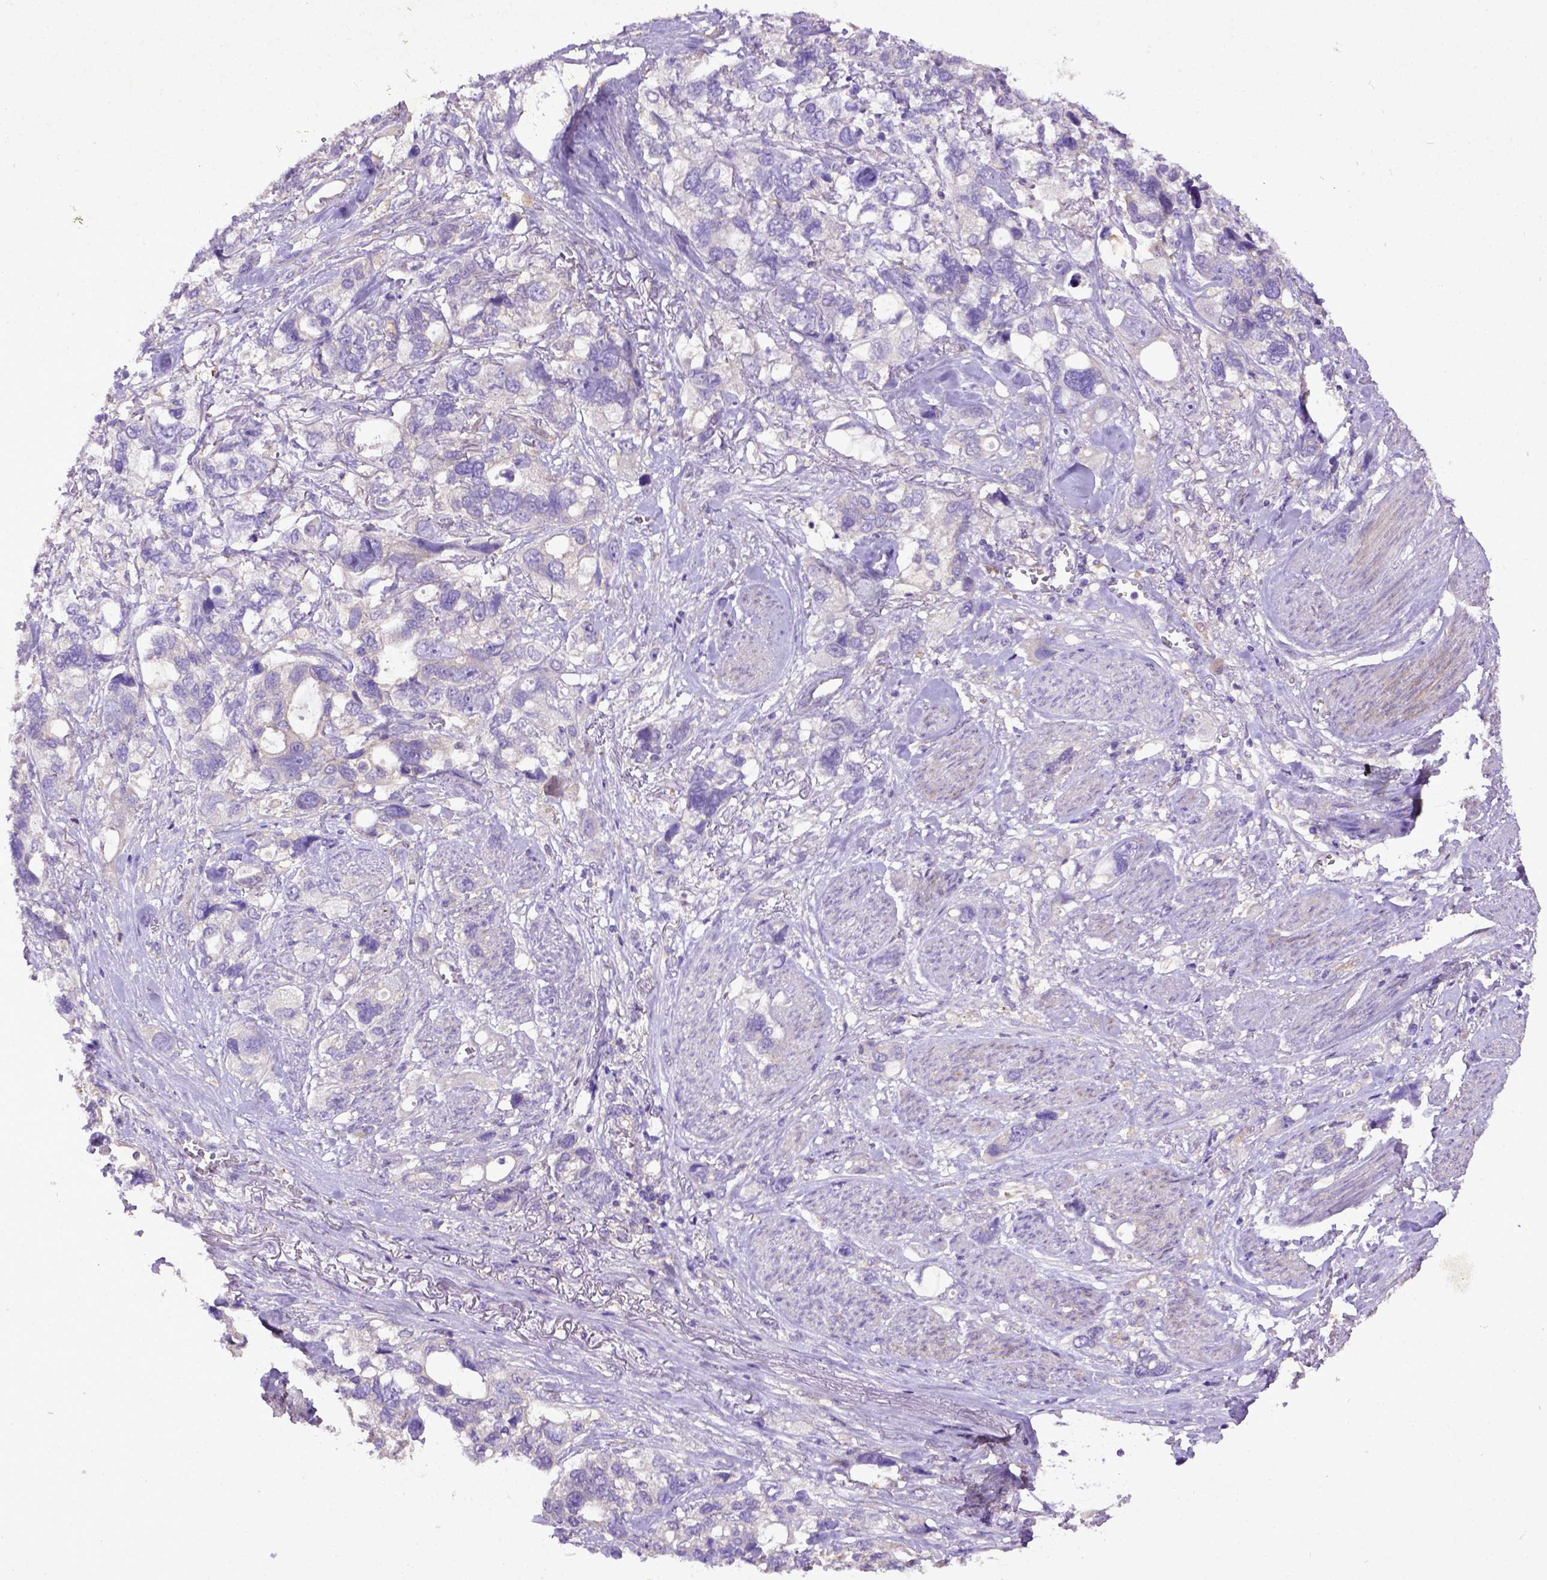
{"staining": {"intensity": "negative", "quantity": "none", "location": "none"}, "tissue": "stomach cancer", "cell_type": "Tumor cells", "image_type": "cancer", "snomed": [{"axis": "morphology", "description": "Adenocarcinoma, NOS"}, {"axis": "topography", "description": "Stomach, upper"}], "caption": "There is no significant staining in tumor cells of stomach cancer. (DAB (3,3'-diaminobenzidine) IHC, high magnification).", "gene": "DEPDC1B", "patient": {"sex": "female", "age": 81}}